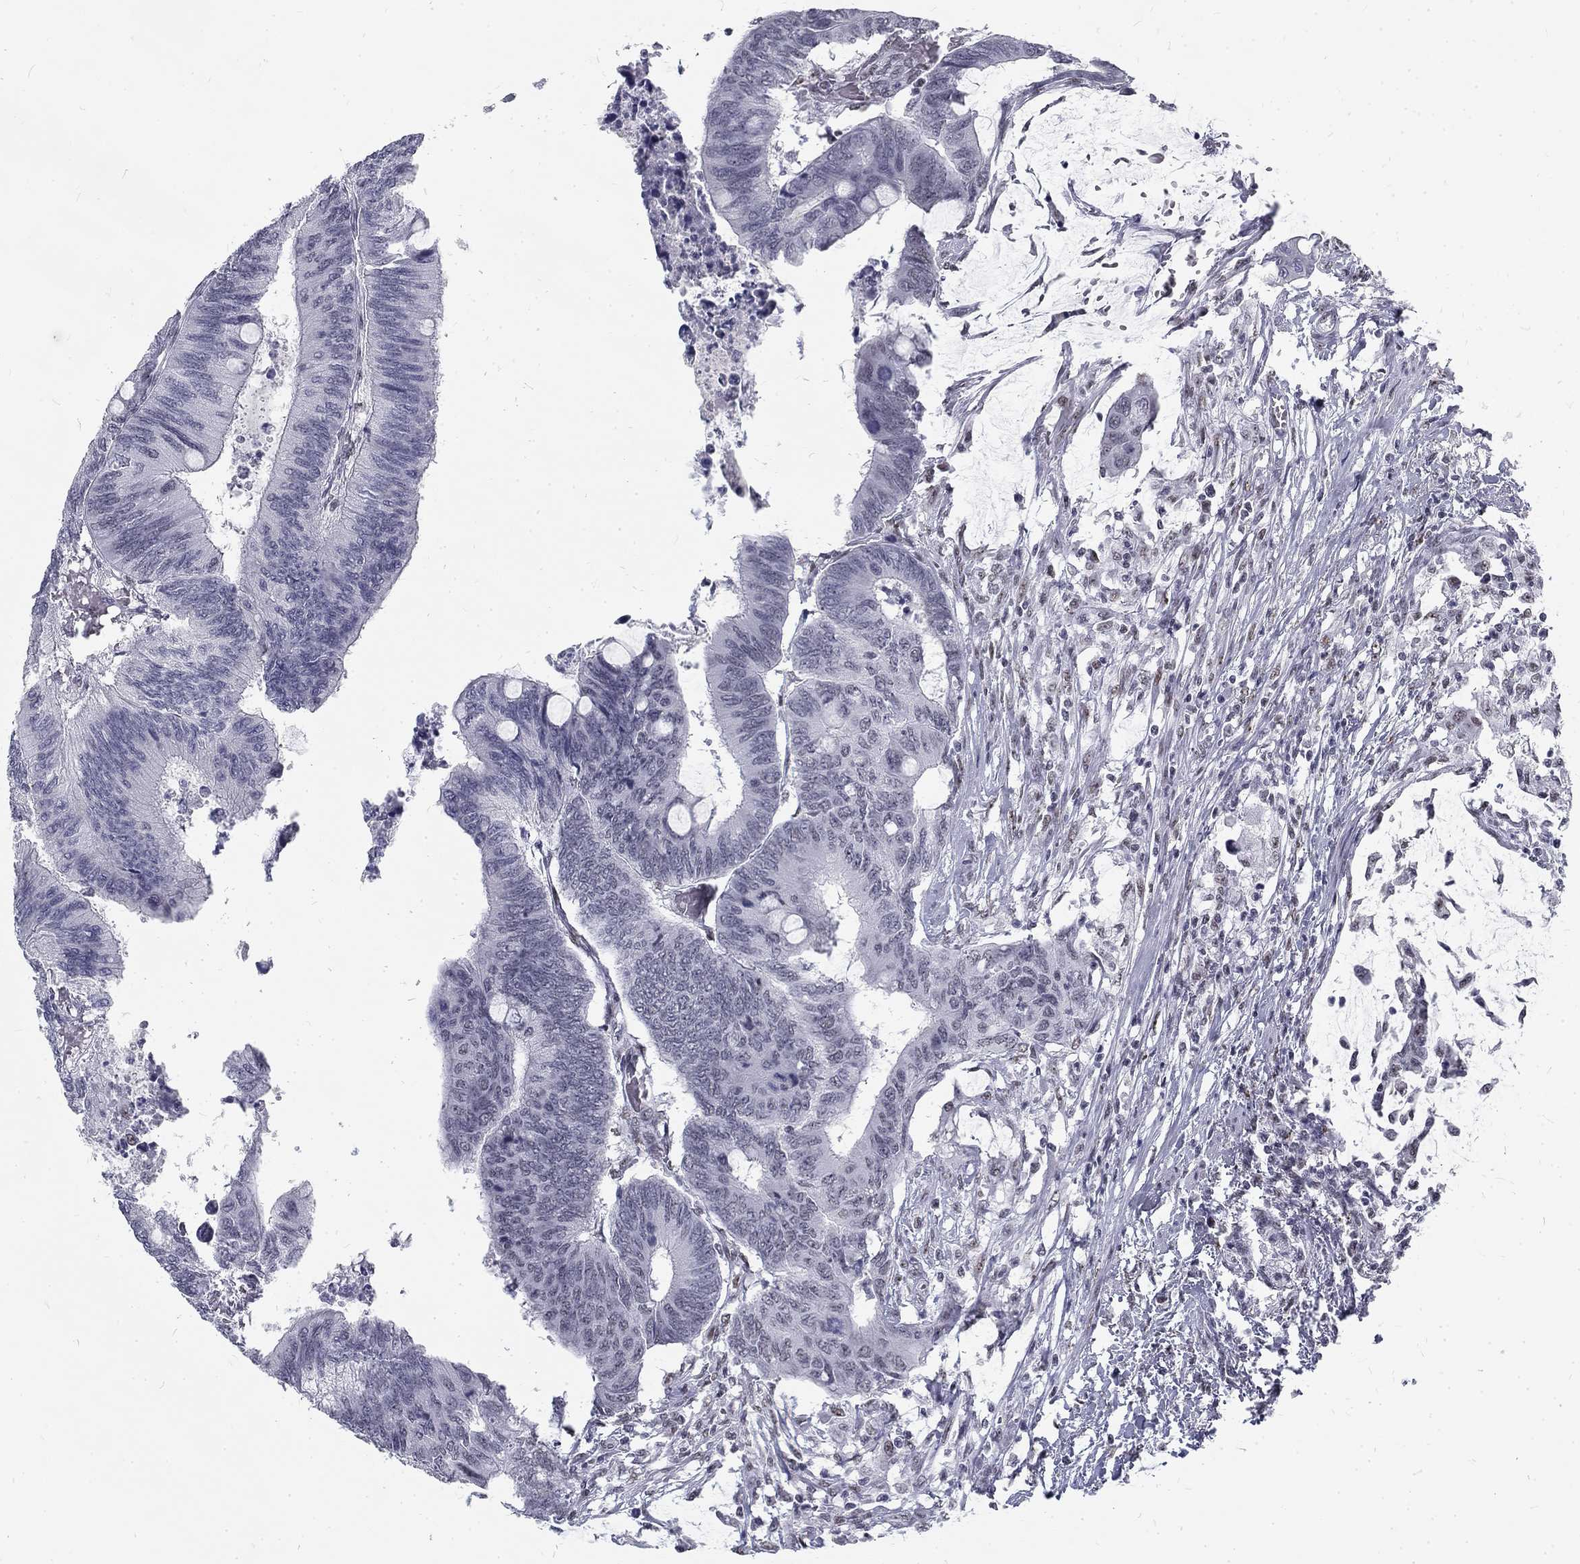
{"staining": {"intensity": "negative", "quantity": "none", "location": "none"}, "tissue": "colorectal cancer", "cell_type": "Tumor cells", "image_type": "cancer", "snomed": [{"axis": "morphology", "description": "Normal tissue, NOS"}, {"axis": "morphology", "description": "Adenocarcinoma, NOS"}, {"axis": "topography", "description": "Rectum"}, {"axis": "topography", "description": "Peripheral nerve tissue"}], "caption": "High power microscopy micrograph of an immunohistochemistry (IHC) image of colorectal cancer (adenocarcinoma), revealing no significant expression in tumor cells.", "gene": "SNORC", "patient": {"sex": "male", "age": 92}}